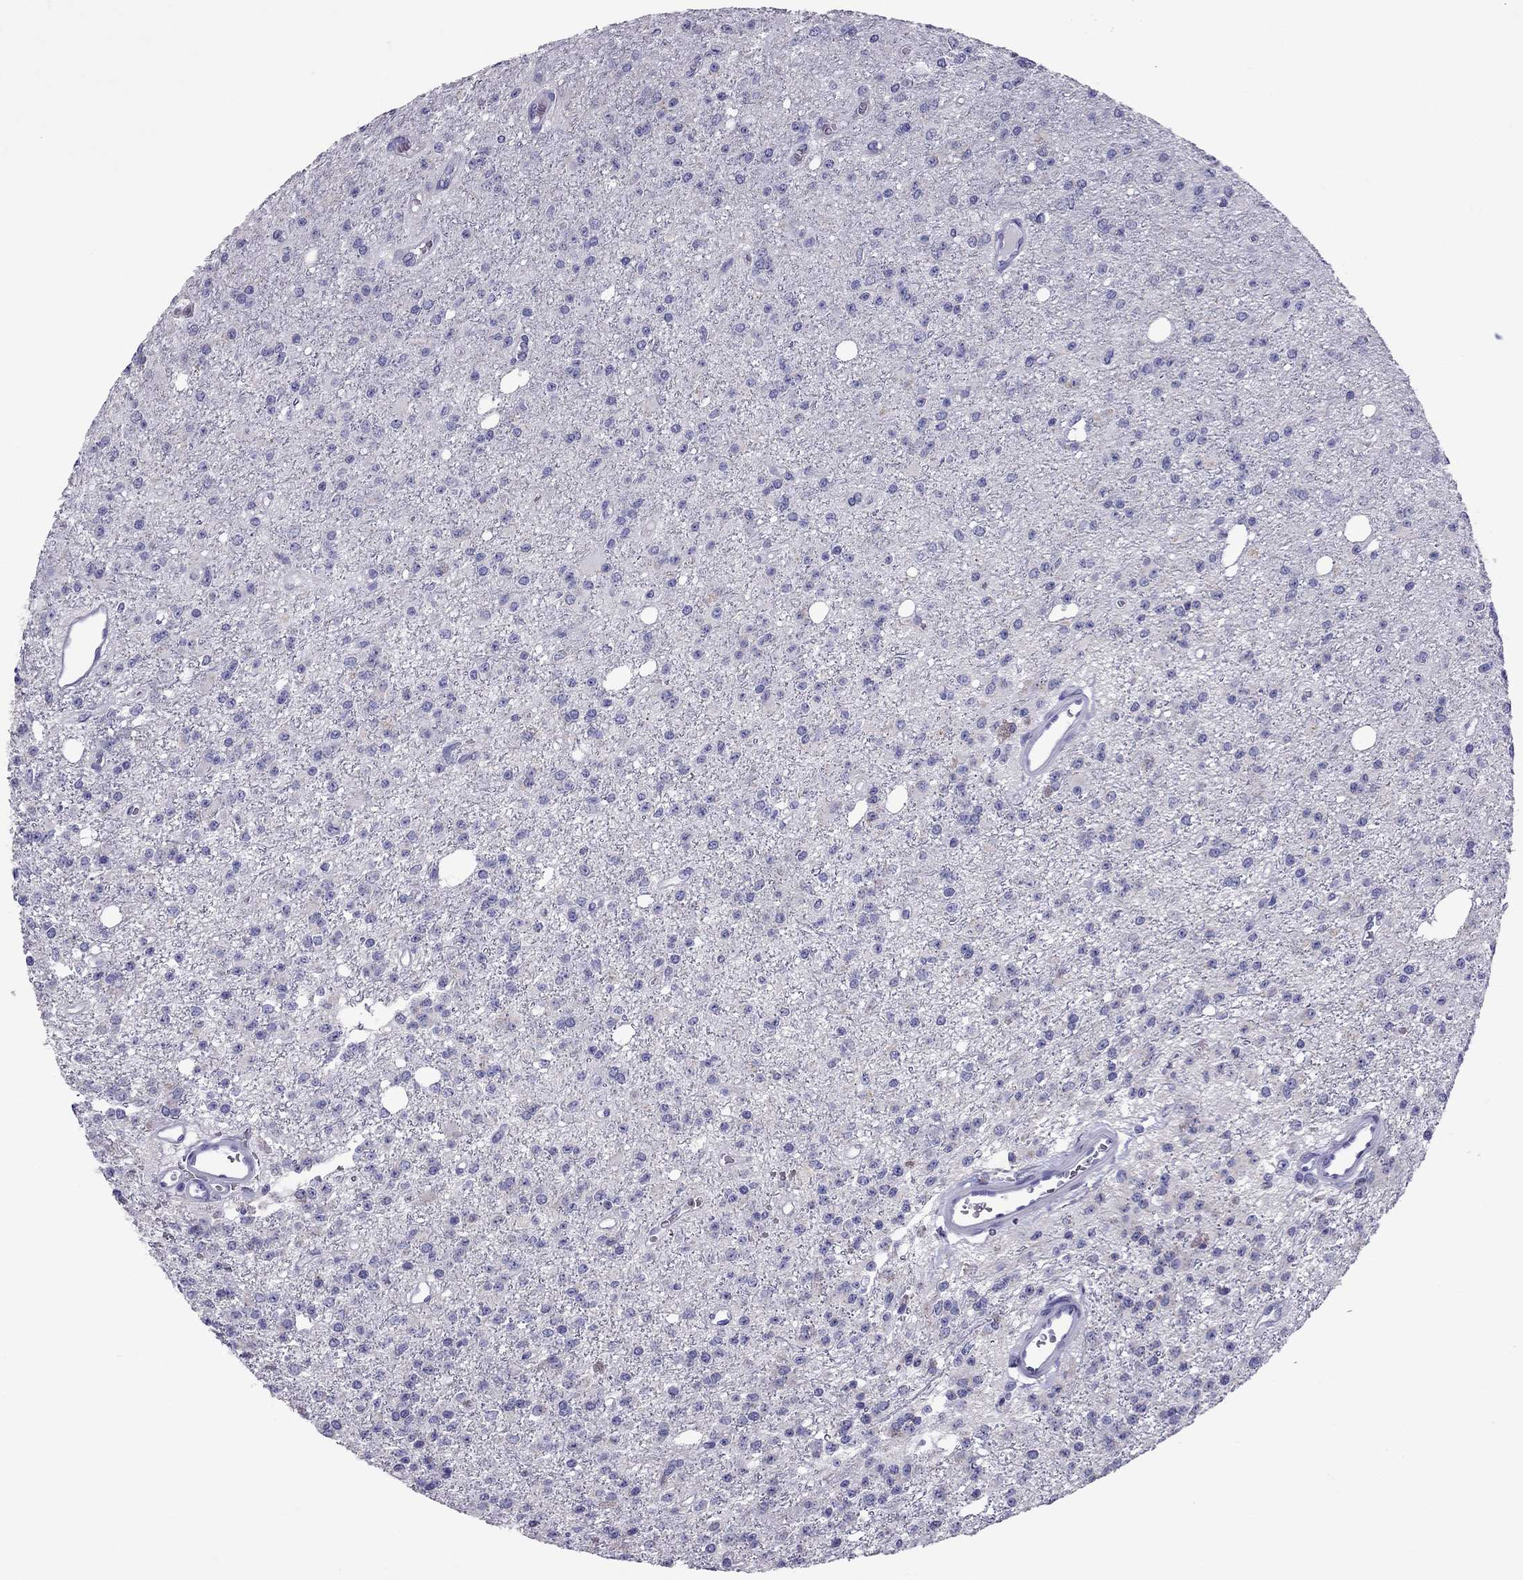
{"staining": {"intensity": "negative", "quantity": "none", "location": "none"}, "tissue": "glioma", "cell_type": "Tumor cells", "image_type": "cancer", "snomed": [{"axis": "morphology", "description": "Glioma, malignant, Low grade"}, {"axis": "topography", "description": "Brain"}], "caption": "An immunohistochemistry photomicrograph of glioma is shown. There is no staining in tumor cells of glioma.", "gene": "TTLL13", "patient": {"sex": "female", "age": 45}}